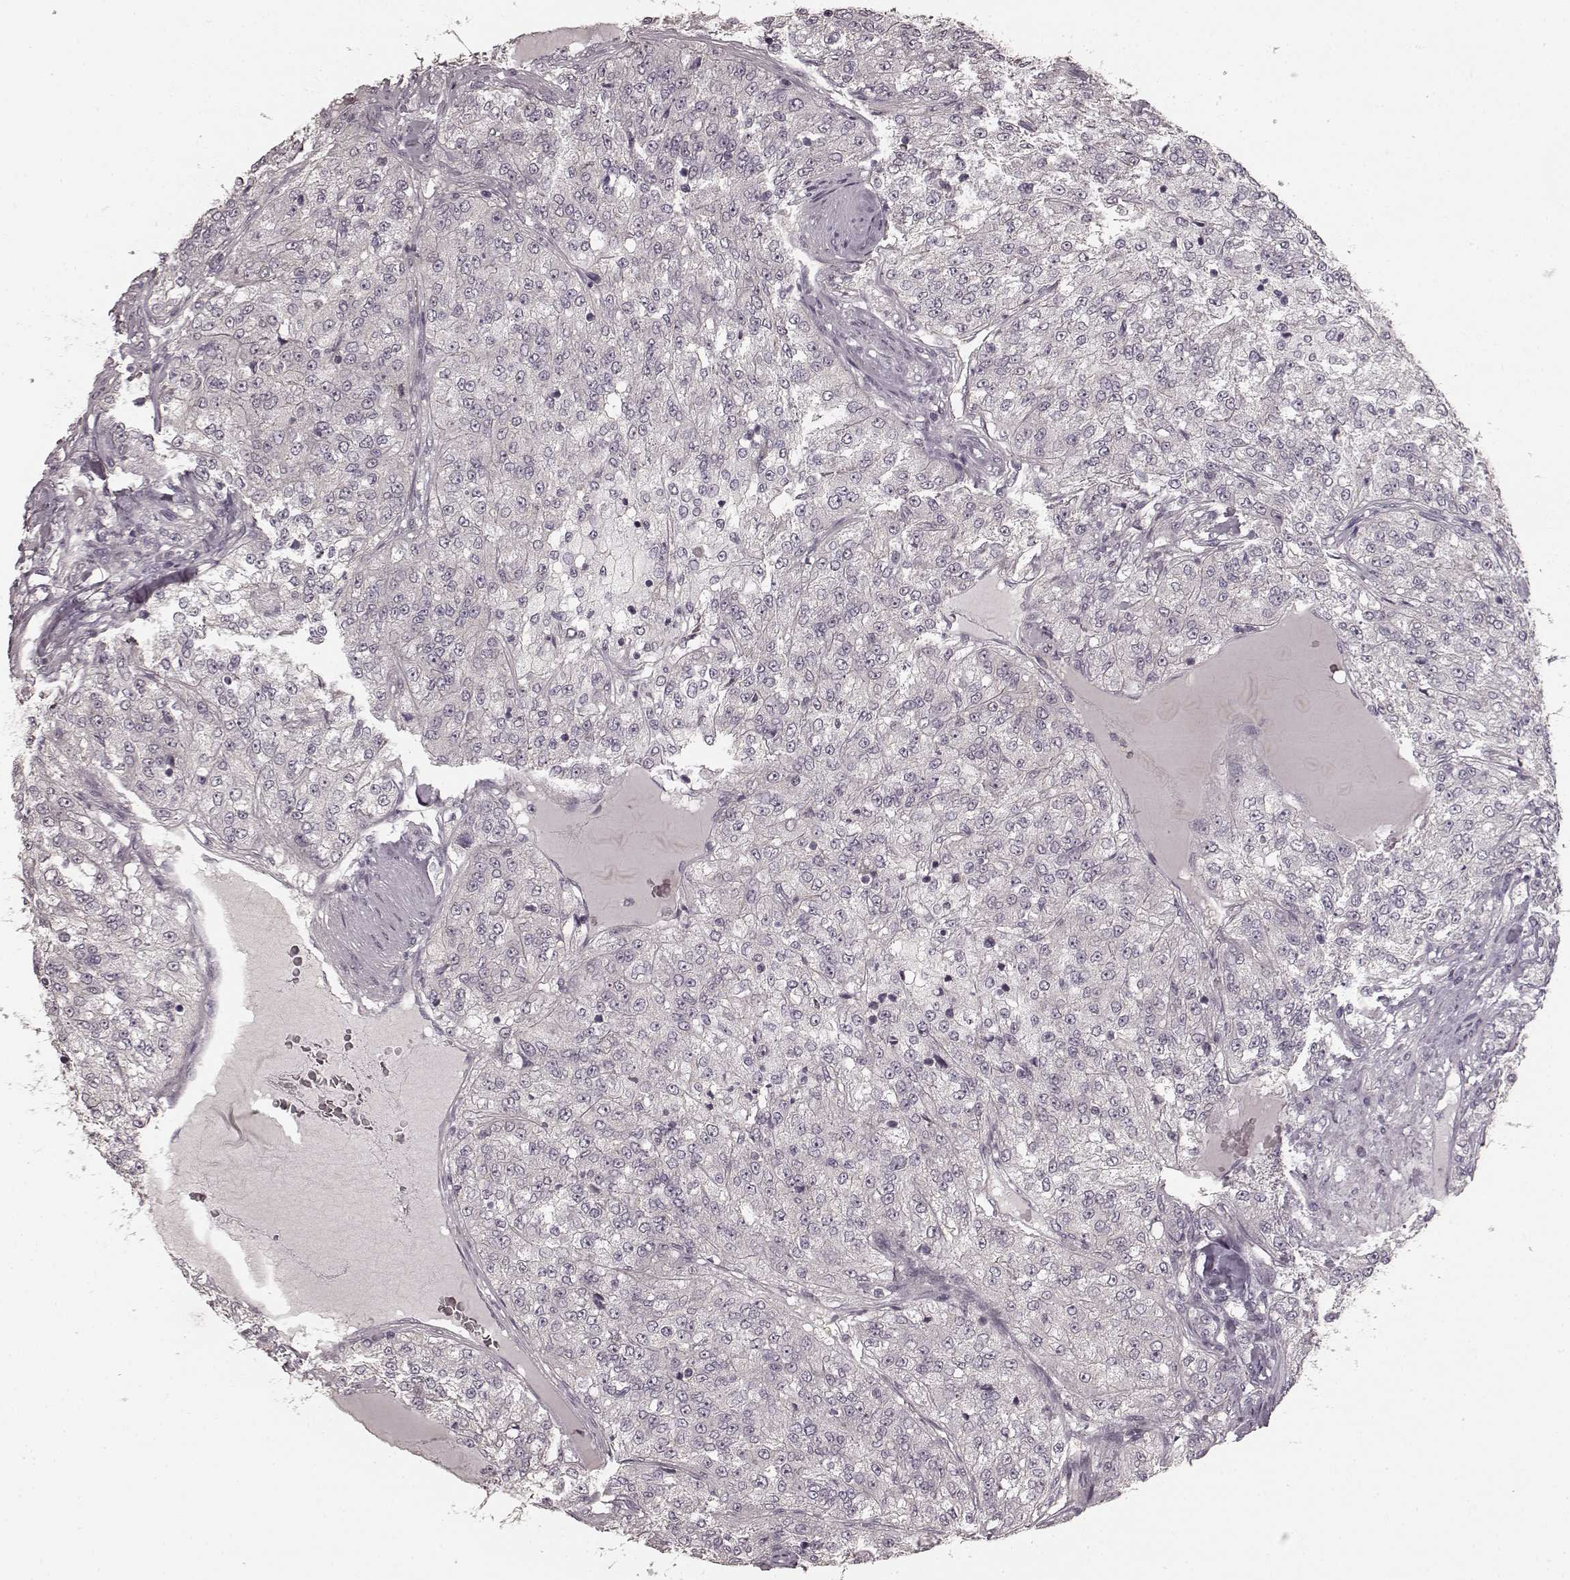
{"staining": {"intensity": "negative", "quantity": "none", "location": "none"}, "tissue": "renal cancer", "cell_type": "Tumor cells", "image_type": "cancer", "snomed": [{"axis": "morphology", "description": "Adenocarcinoma, NOS"}, {"axis": "topography", "description": "Kidney"}], "caption": "Renal cancer (adenocarcinoma) stained for a protein using IHC reveals no positivity tumor cells.", "gene": "PRKCE", "patient": {"sex": "female", "age": 63}}